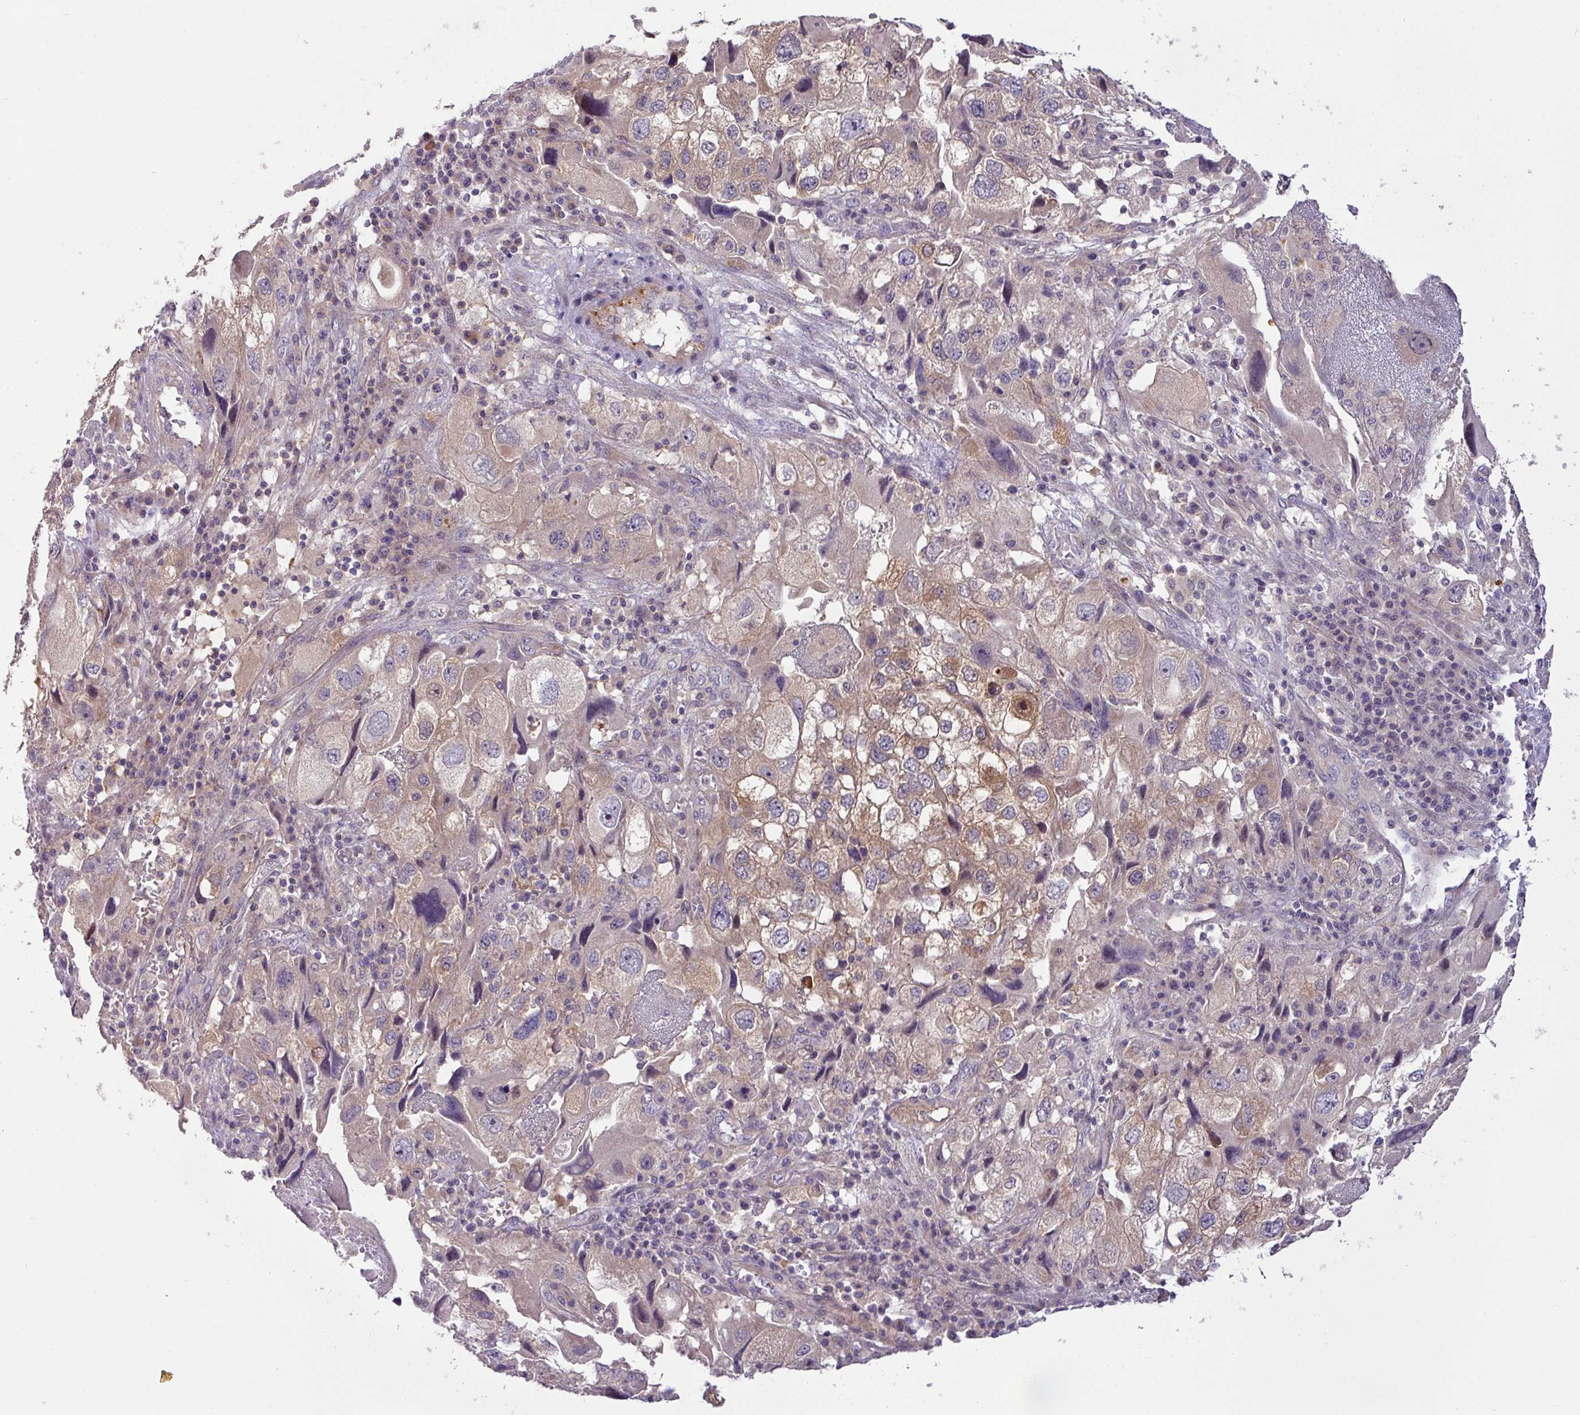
{"staining": {"intensity": "weak", "quantity": ">75%", "location": "cytoplasmic/membranous"}, "tissue": "endometrial cancer", "cell_type": "Tumor cells", "image_type": "cancer", "snomed": [{"axis": "morphology", "description": "Adenocarcinoma, NOS"}, {"axis": "topography", "description": "Endometrium"}], "caption": "A photomicrograph showing weak cytoplasmic/membranous positivity in approximately >75% of tumor cells in endometrial cancer, as visualized by brown immunohistochemical staining.", "gene": "HOXC13", "patient": {"sex": "female", "age": 49}}